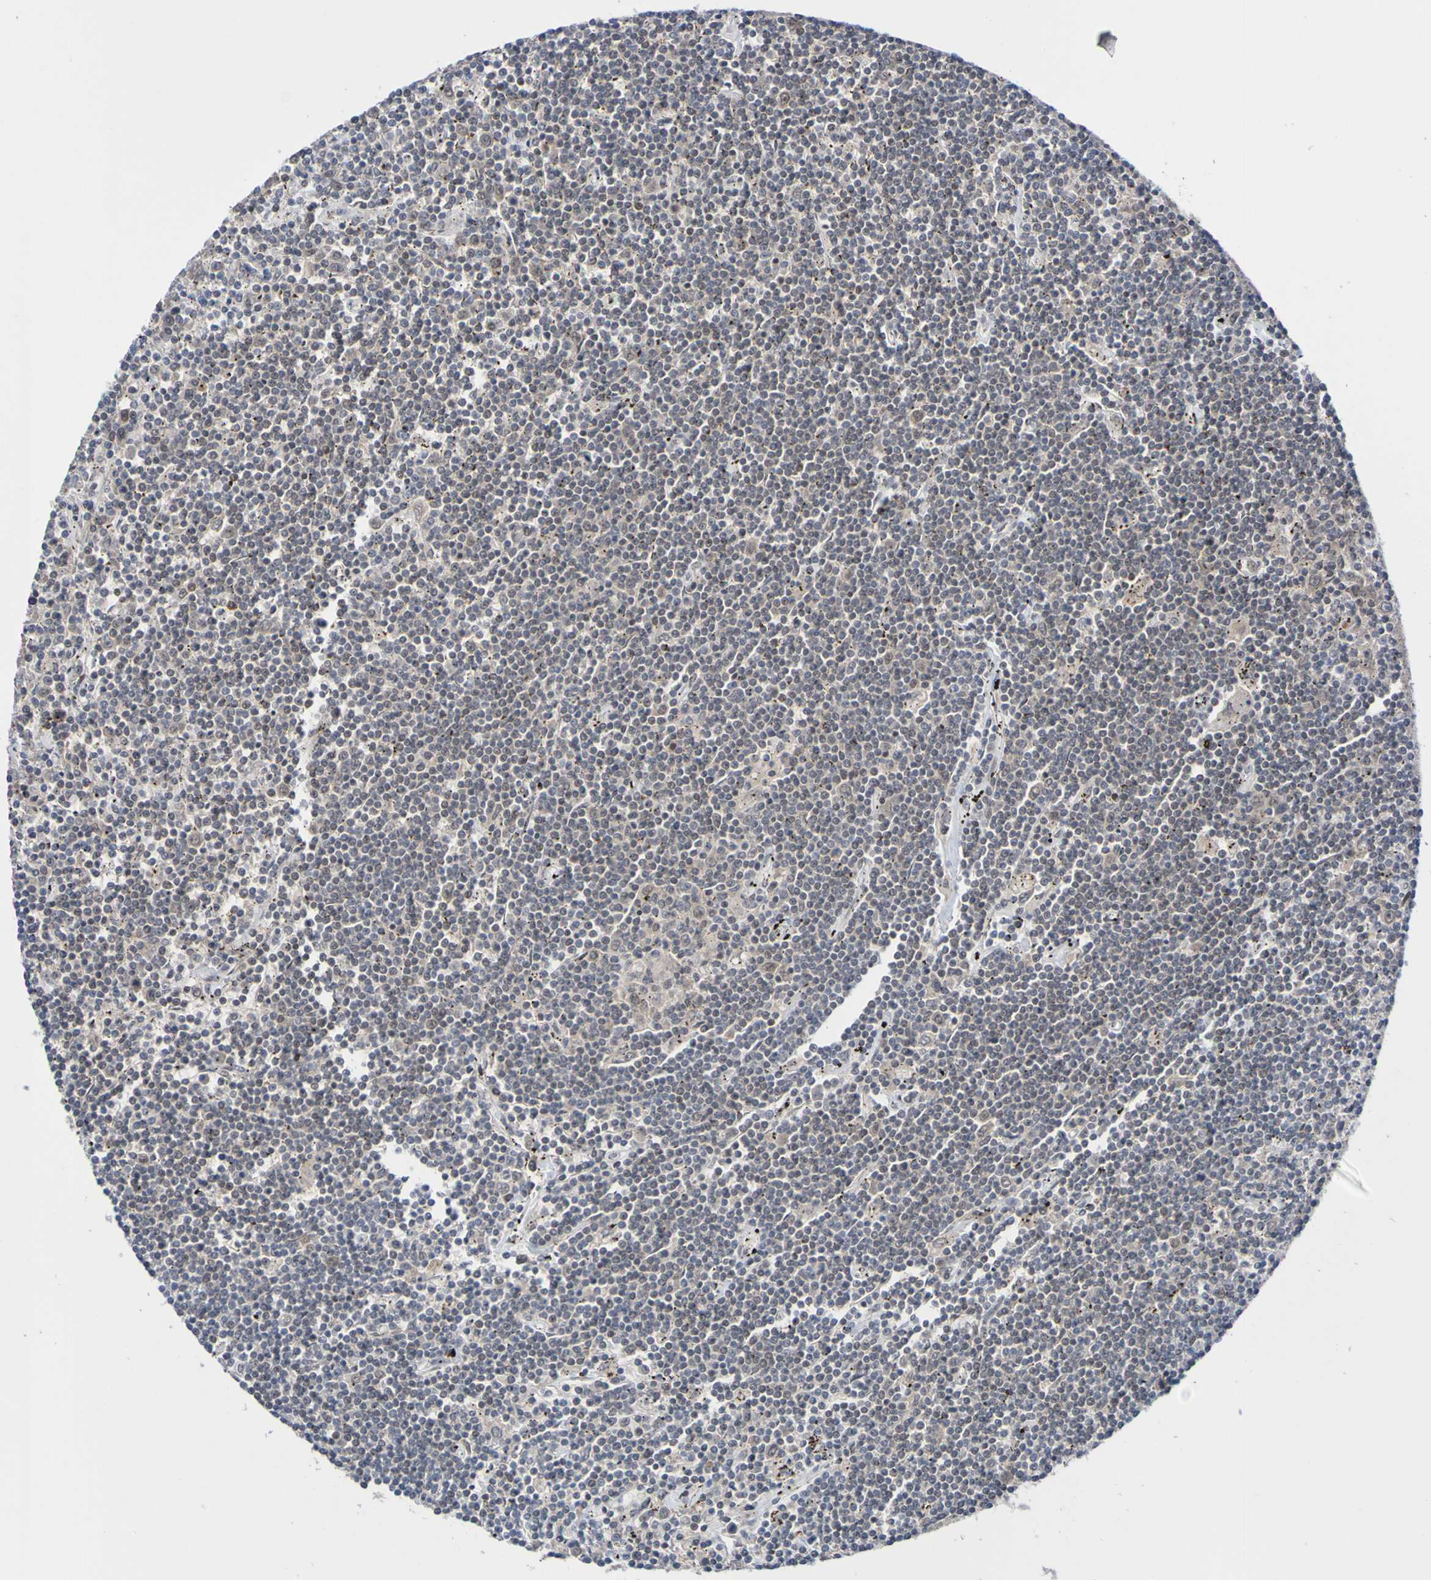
{"staining": {"intensity": "moderate", "quantity": "<25%", "location": "nuclear"}, "tissue": "lymphoma", "cell_type": "Tumor cells", "image_type": "cancer", "snomed": [{"axis": "morphology", "description": "Malignant lymphoma, non-Hodgkin's type, Low grade"}, {"axis": "topography", "description": "Spleen"}], "caption": "Malignant lymphoma, non-Hodgkin's type (low-grade) was stained to show a protein in brown. There is low levels of moderate nuclear positivity in approximately <25% of tumor cells. The staining was performed using DAB to visualize the protein expression in brown, while the nuclei were stained in blue with hematoxylin (Magnification: 20x).", "gene": "PCGF1", "patient": {"sex": "male", "age": 76}}